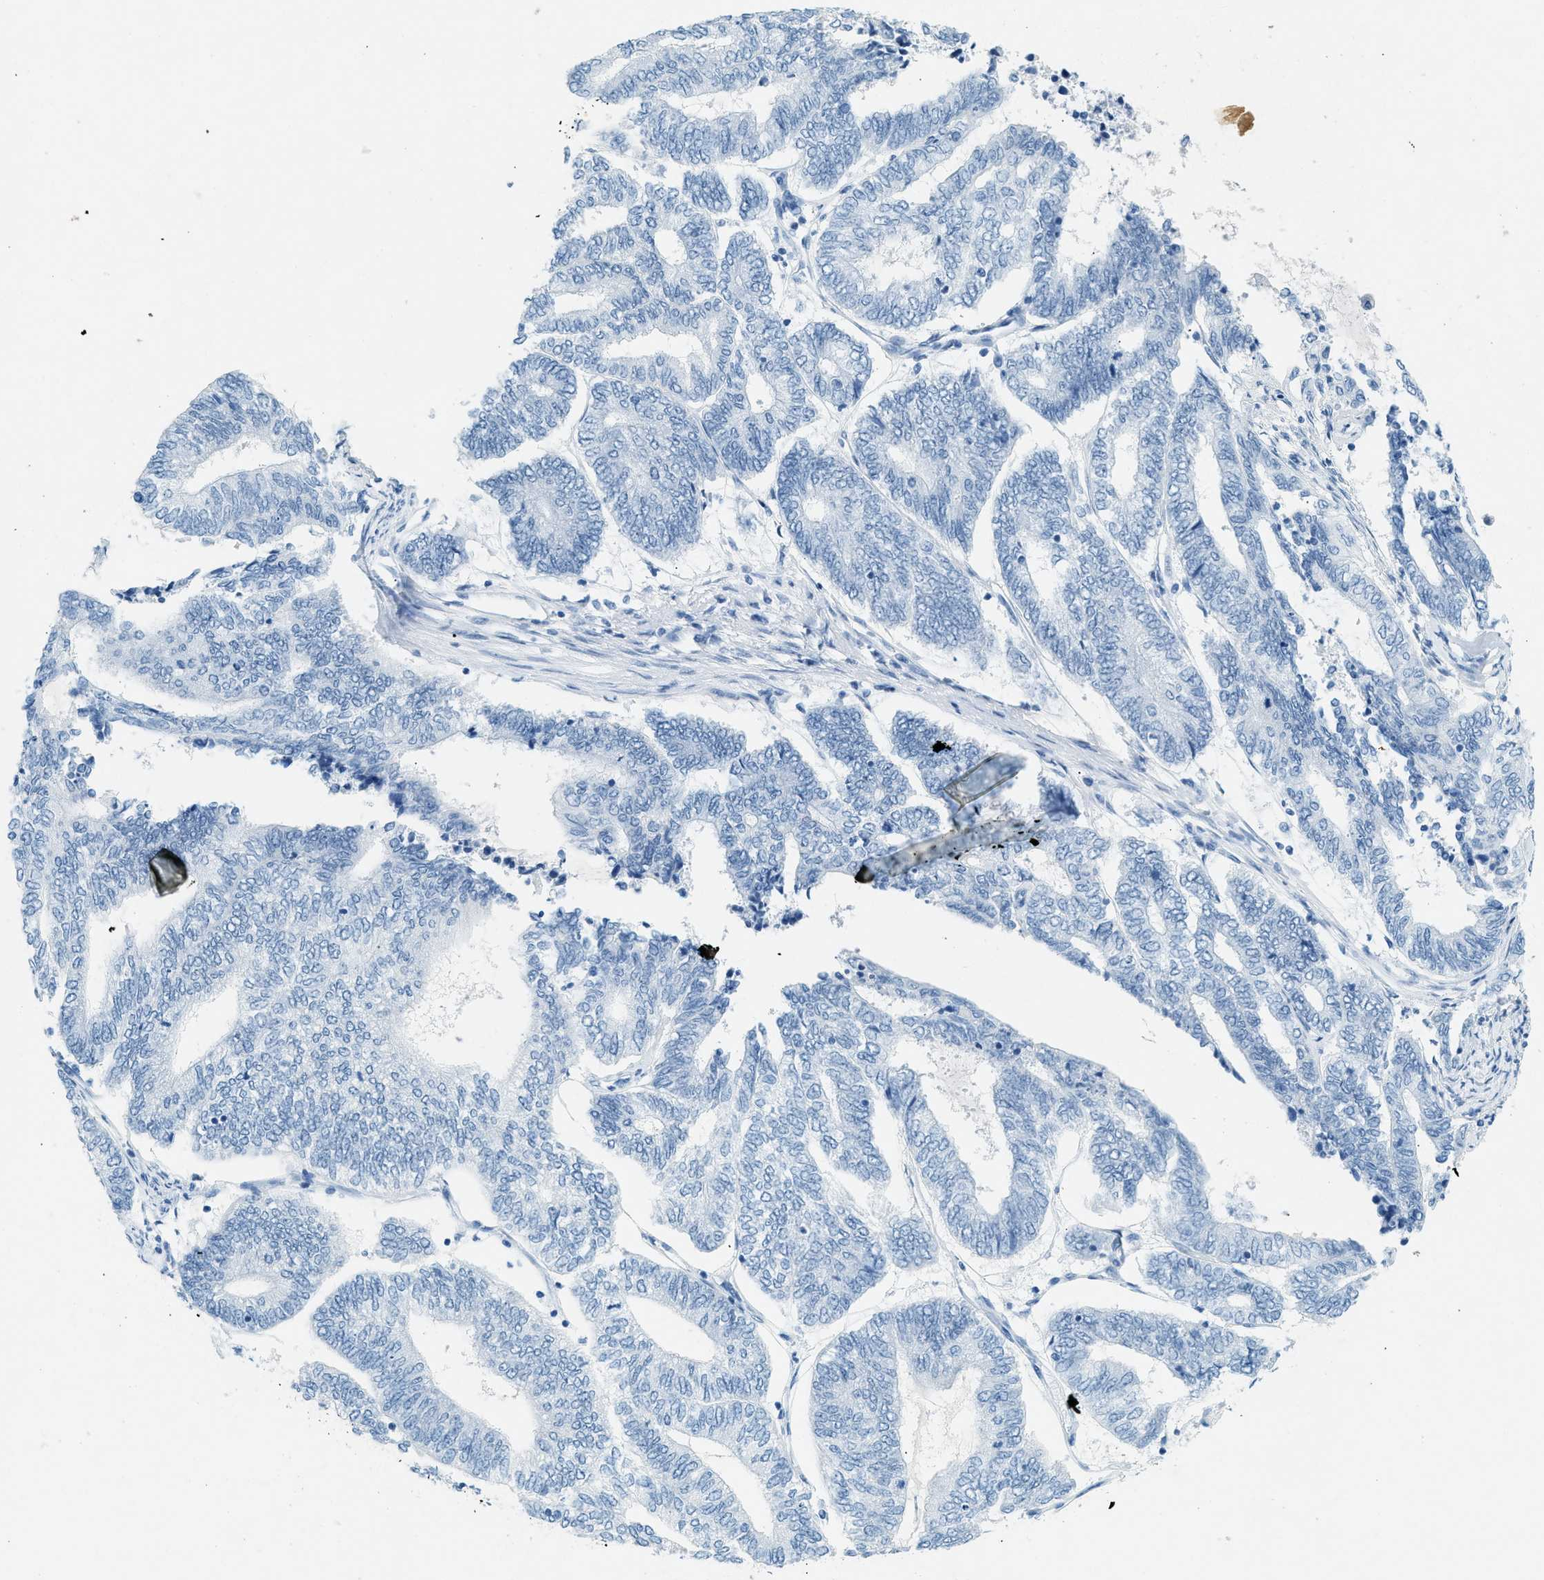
{"staining": {"intensity": "negative", "quantity": "none", "location": "none"}, "tissue": "endometrial cancer", "cell_type": "Tumor cells", "image_type": "cancer", "snomed": [{"axis": "morphology", "description": "Adenocarcinoma, NOS"}, {"axis": "topography", "description": "Uterus"}, {"axis": "topography", "description": "Endometrium"}], "caption": "This is an immunohistochemistry (IHC) photomicrograph of endometrial cancer. There is no staining in tumor cells.", "gene": "HHATL", "patient": {"sex": "female", "age": 70}}